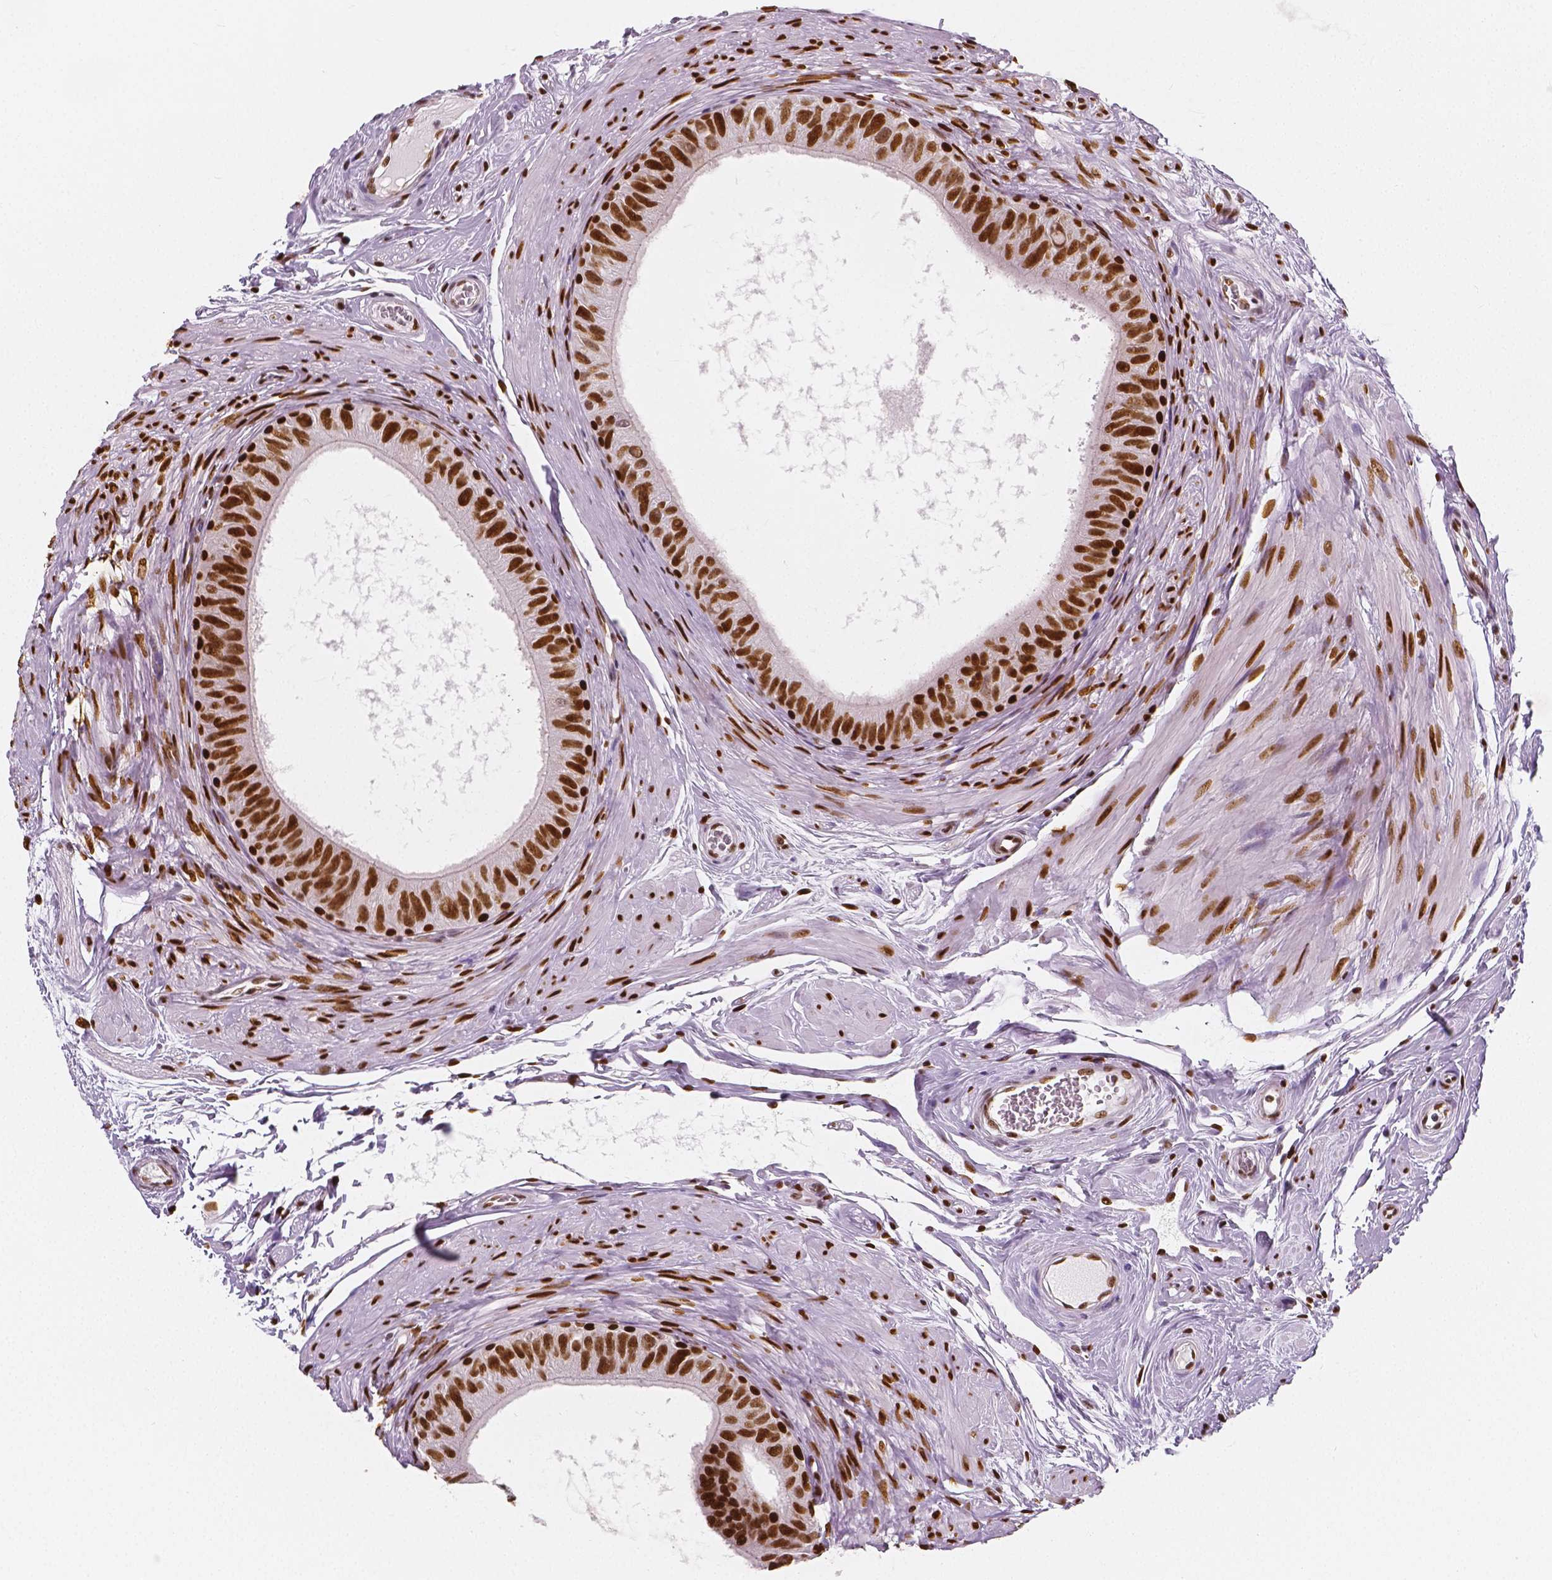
{"staining": {"intensity": "strong", "quantity": ">75%", "location": "nuclear"}, "tissue": "epididymis", "cell_type": "Glandular cells", "image_type": "normal", "snomed": [{"axis": "morphology", "description": "Normal tissue, NOS"}, {"axis": "topography", "description": "Epididymis"}], "caption": "Immunohistochemical staining of unremarkable epididymis demonstrates high levels of strong nuclear expression in about >75% of glandular cells. Nuclei are stained in blue.", "gene": "NUCKS1", "patient": {"sex": "male", "age": 36}}